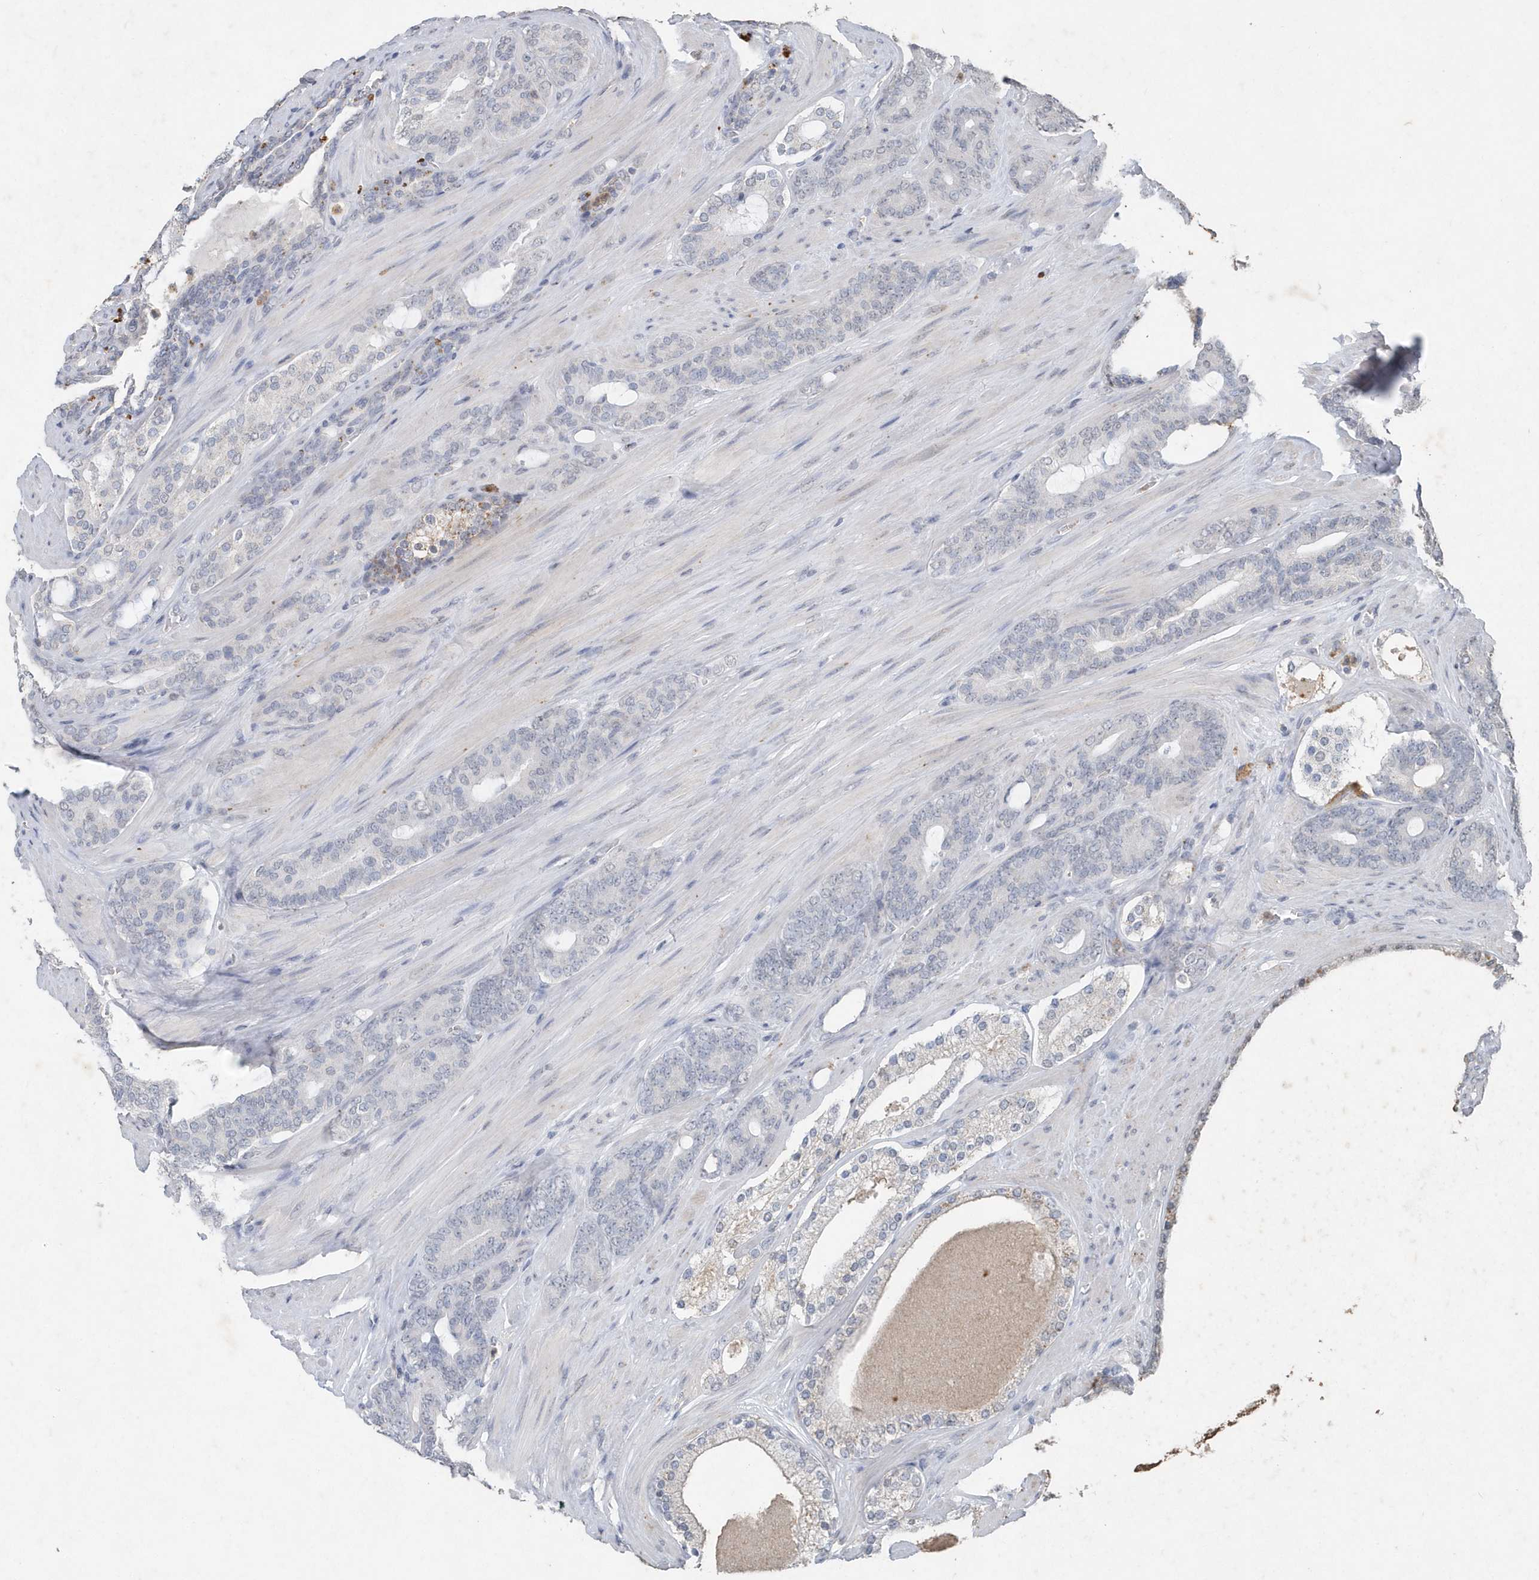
{"staining": {"intensity": "negative", "quantity": "none", "location": "none"}, "tissue": "prostate cancer", "cell_type": "Tumor cells", "image_type": "cancer", "snomed": [{"axis": "morphology", "description": "Adenocarcinoma, Low grade"}, {"axis": "topography", "description": "Prostate"}], "caption": "Immunohistochemistry (IHC) image of human prostate cancer (low-grade adenocarcinoma) stained for a protein (brown), which reveals no staining in tumor cells.", "gene": "PDCD1", "patient": {"sex": "male", "age": 63}}